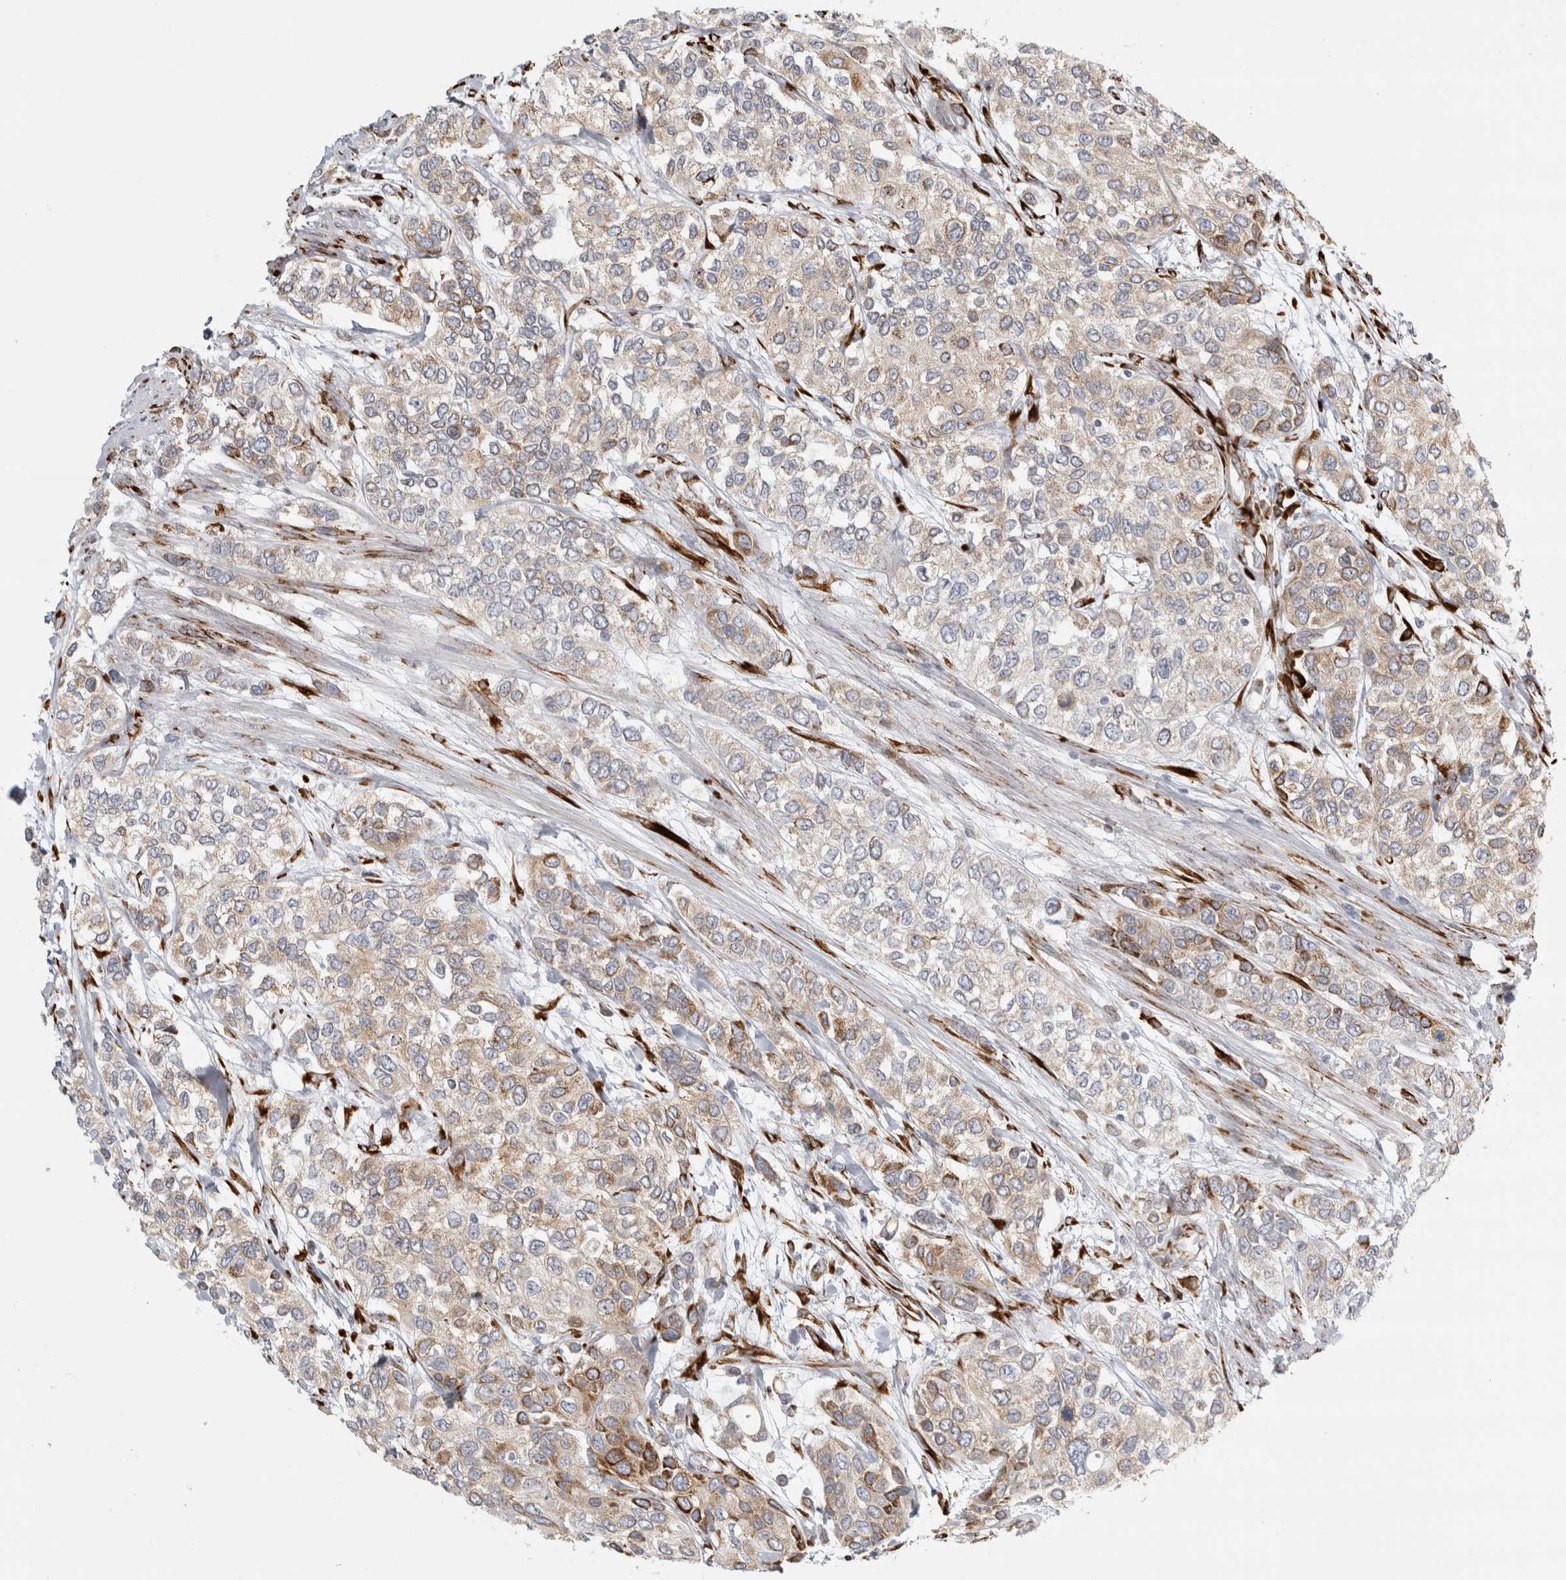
{"staining": {"intensity": "weak", "quantity": "25%-75%", "location": "cytoplasmic/membranous"}, "tissue": "urothelial cancer", "cell_type": "Tumor cells", "image_type": "cancer", "snomed": [{"axis": "morphology", "description": "Urothelial carcinoma, High grade"}, {"axis": "topography", "description": "Urinary bladder"}], "caption": "The micrograph demonstrates immunohistochemical staining of urothelial carcinoma (high-grade). There is weak cytoplasmic/membranous staining is appreciated in about 25%-75% of tumor cells.", "gene": "OSTN", "patient": {"sex": "female", "age": 56}}